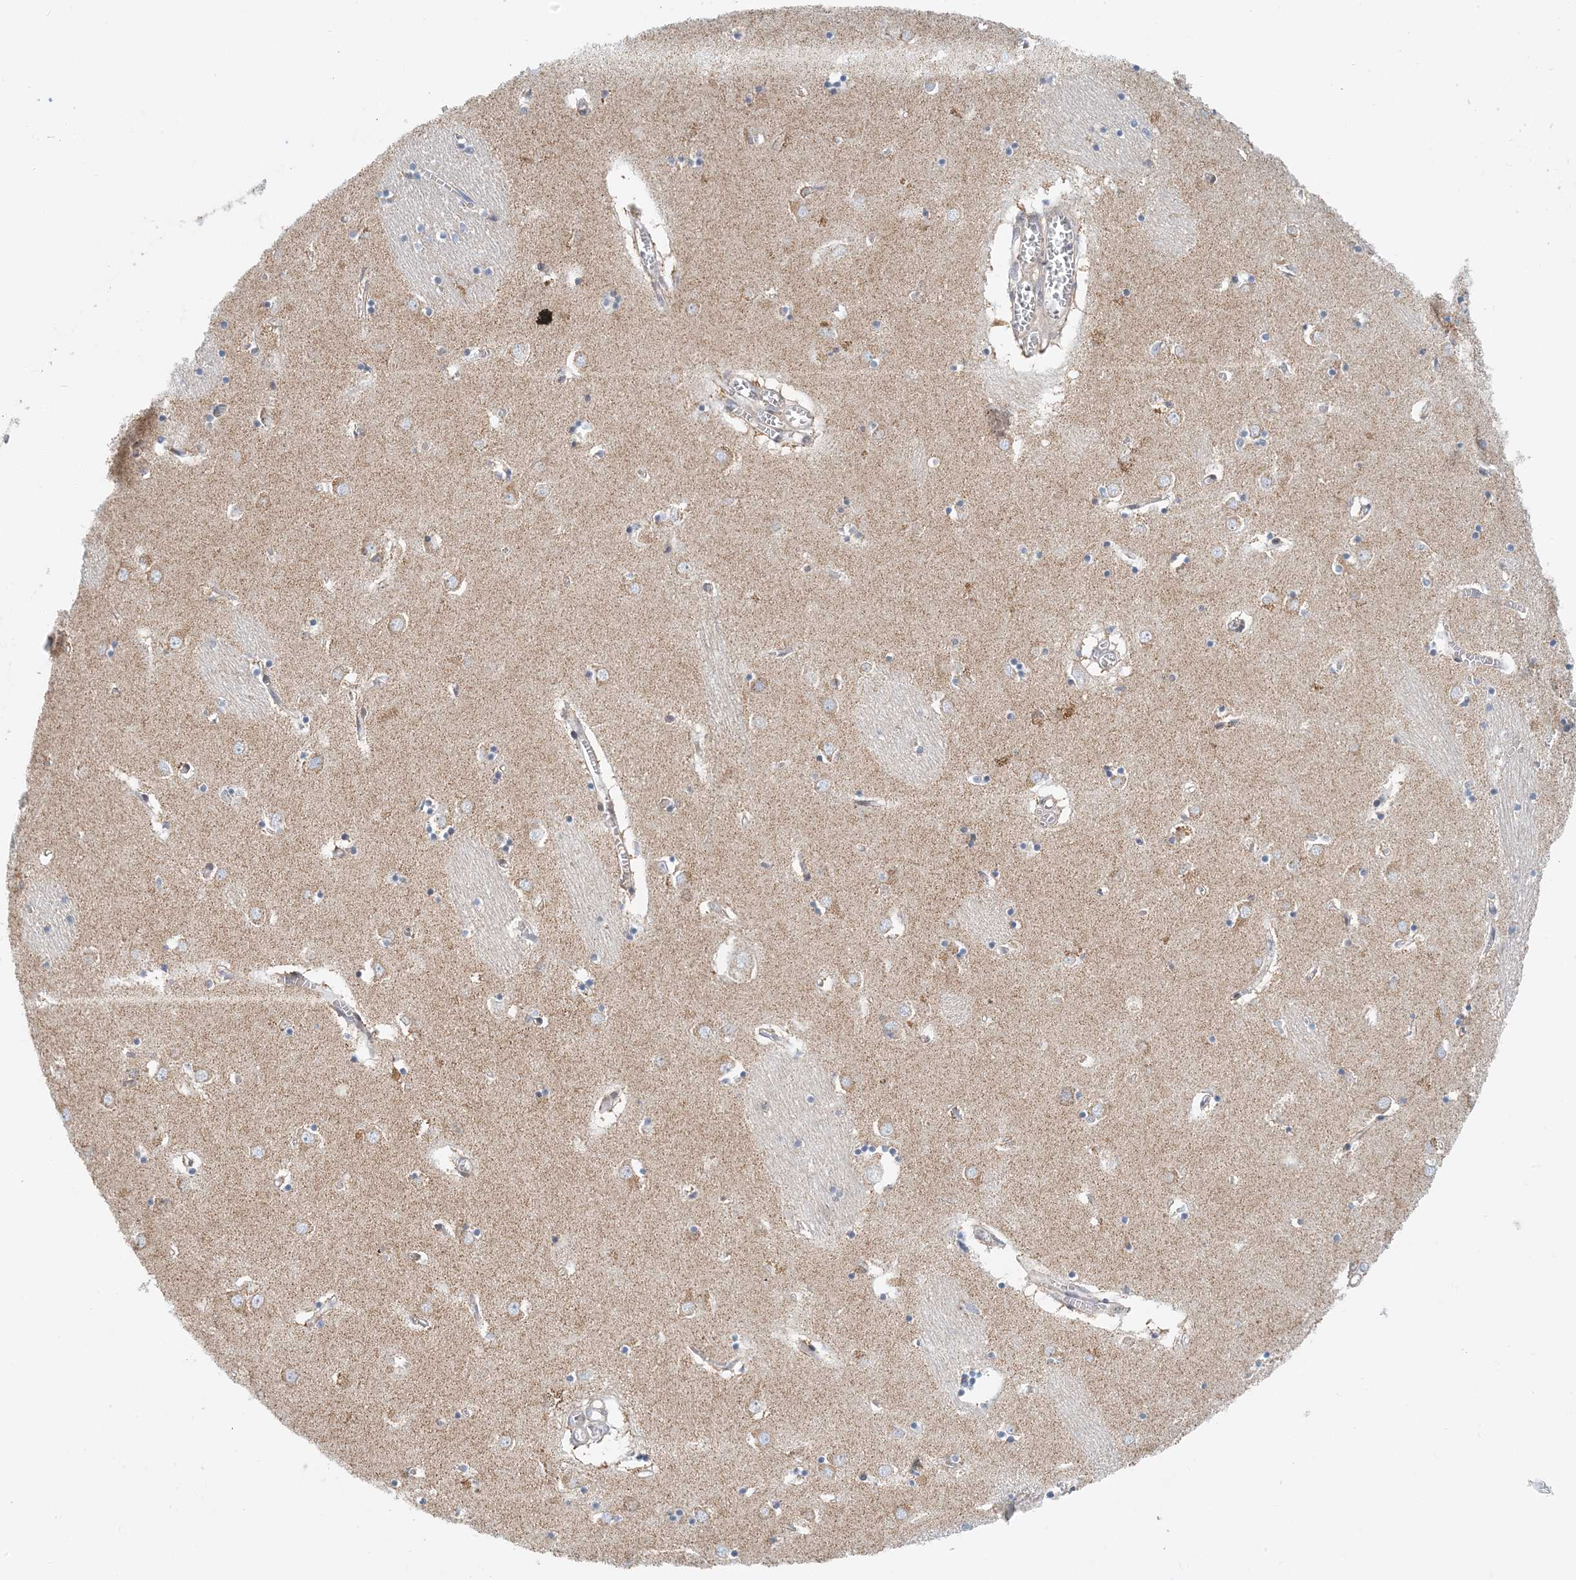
{"staining": {"intensity": "negative", "quantity": "none", "location": "none"}, "tissue": "caudate", "cell_type": "Glial cells", "image_type": "normal", "snomed": [{"axis": "morphology", "description": "Normal tissue, NOS"}, {"axis": "topography", "description": "Lateral ventricle wall"}], "caption": "DAB (3,3'-diaminobenzidine) immunohistochemical staining of unremarkable caudate exhibits no significant positivity in glial cells.", "gene": "BDH1", "patient": {"sex": "male", "age": 70}}